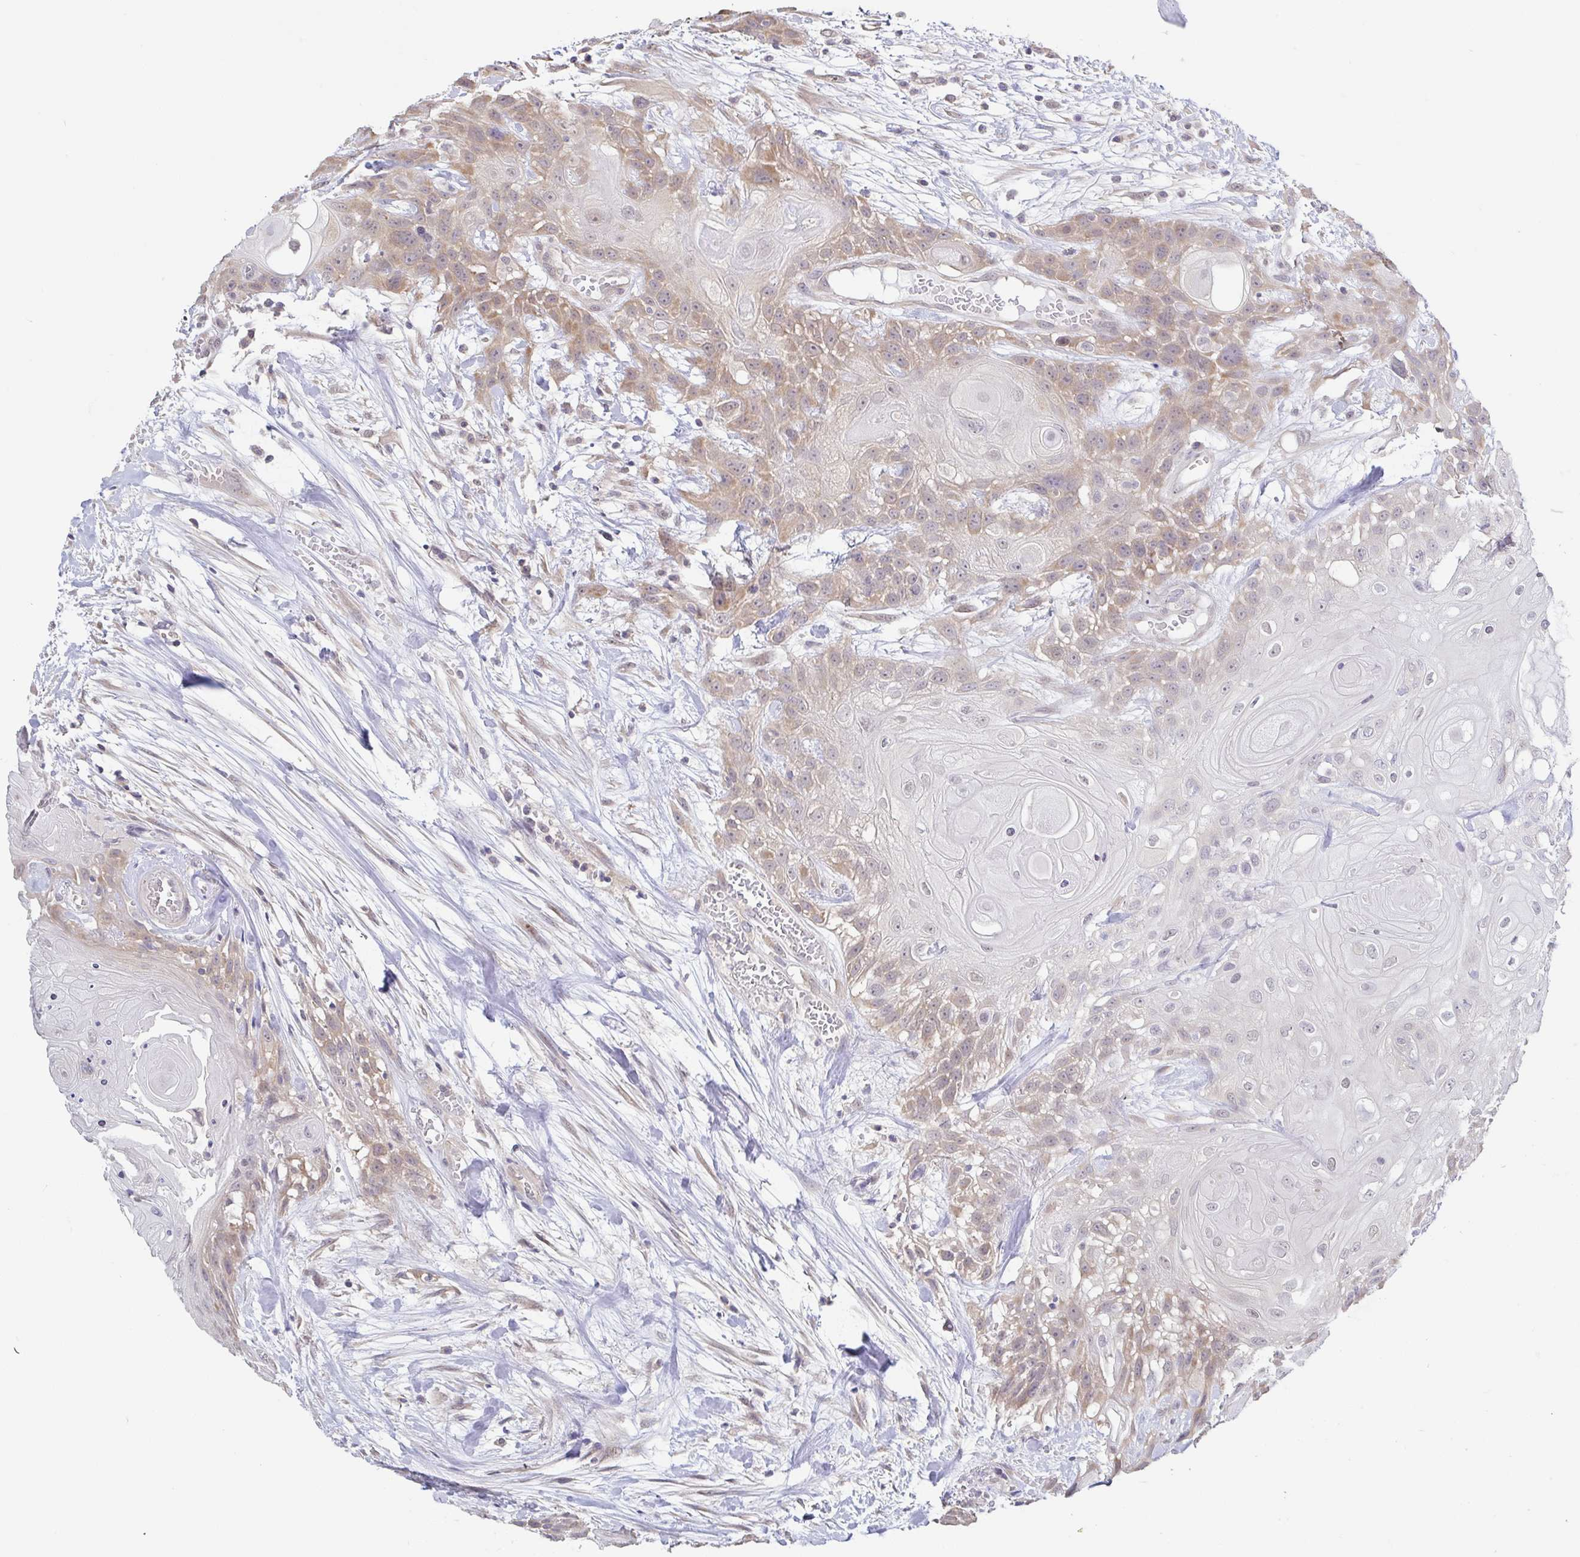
{"staining": {"intensity": "moderate", "quantity": "<25%", "location": "cytoplasmic/membranous"}, "tissue": "head and neck cancer", "cell_type": "Tumor cells", "image_type": "cancer", "snomed": [{"axis": "morphology", "description": "Squamous cell carcinoma, NOS"}, {"axis": "topography", "description": "Head-Neck"}], "caption": "Head and neck squamous cell carcinoma stained for a protein (brown) exhibits moderate cytoplasmic/membranous positive staining in about <25% of tumor cells.", "gene": "HYPK", "patient": {"sex": "female", "age": 43}}